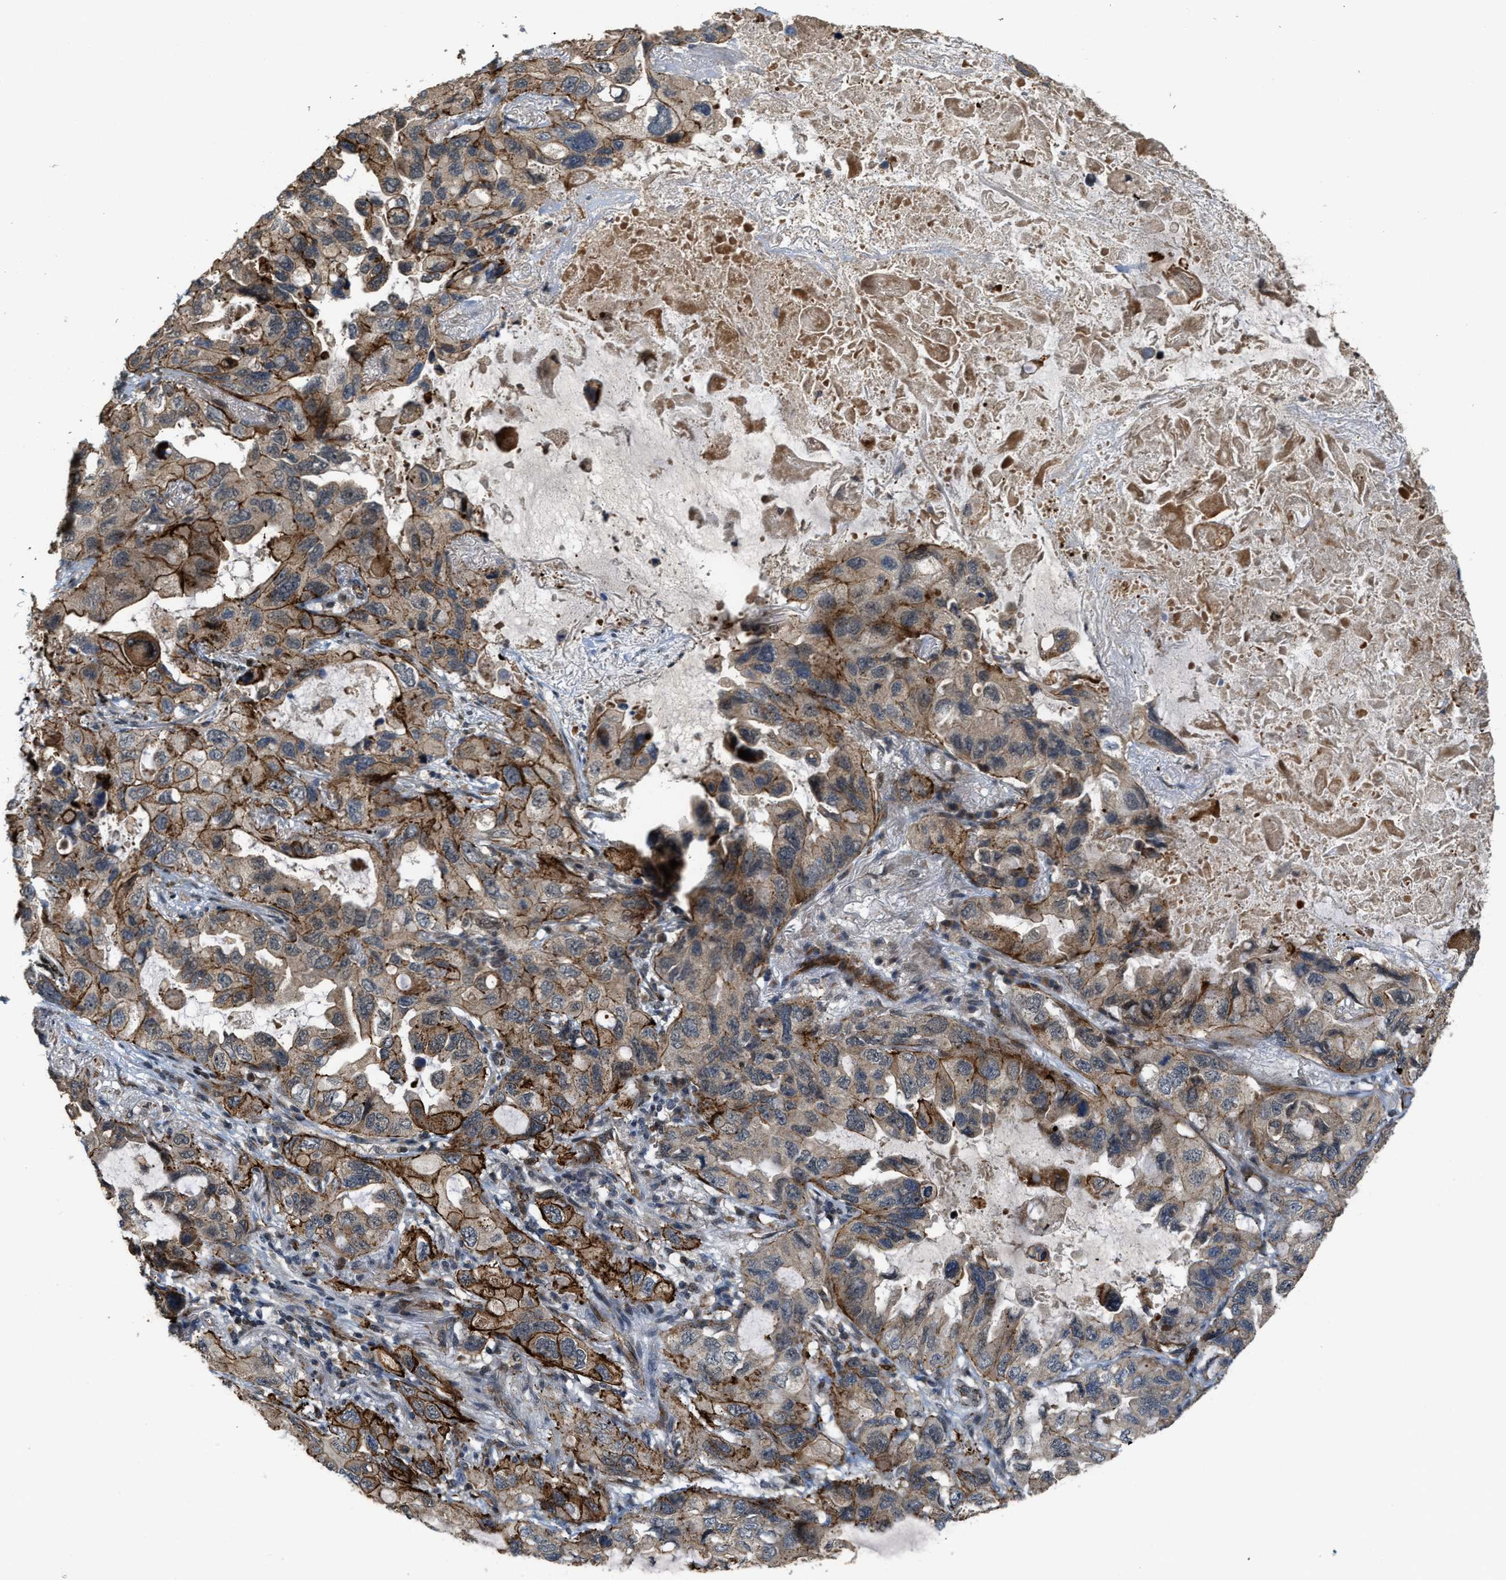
{"staining": {"intensity": "moderate", "quantity": ">75%", "location": "cytoplasmic/membranous"}, "tissue": "lung cancer", "cell_type": "Tumor cells", "image_type": "cancer", "snomed": [{"axis": "morphology", "description": "Squamous cell carcinoma, NOS"}, {"axis": "topography", "description": "Lung"}], "caption": "IHC histopathology image of human lung cancer stained for a protein (brown), which reveals medium levels of moderate cytoplasmic/membranous staining in approximately >75% of tumor cells.", "gene": "DPF2", "patient": {"sex": "female", "age": 73}}